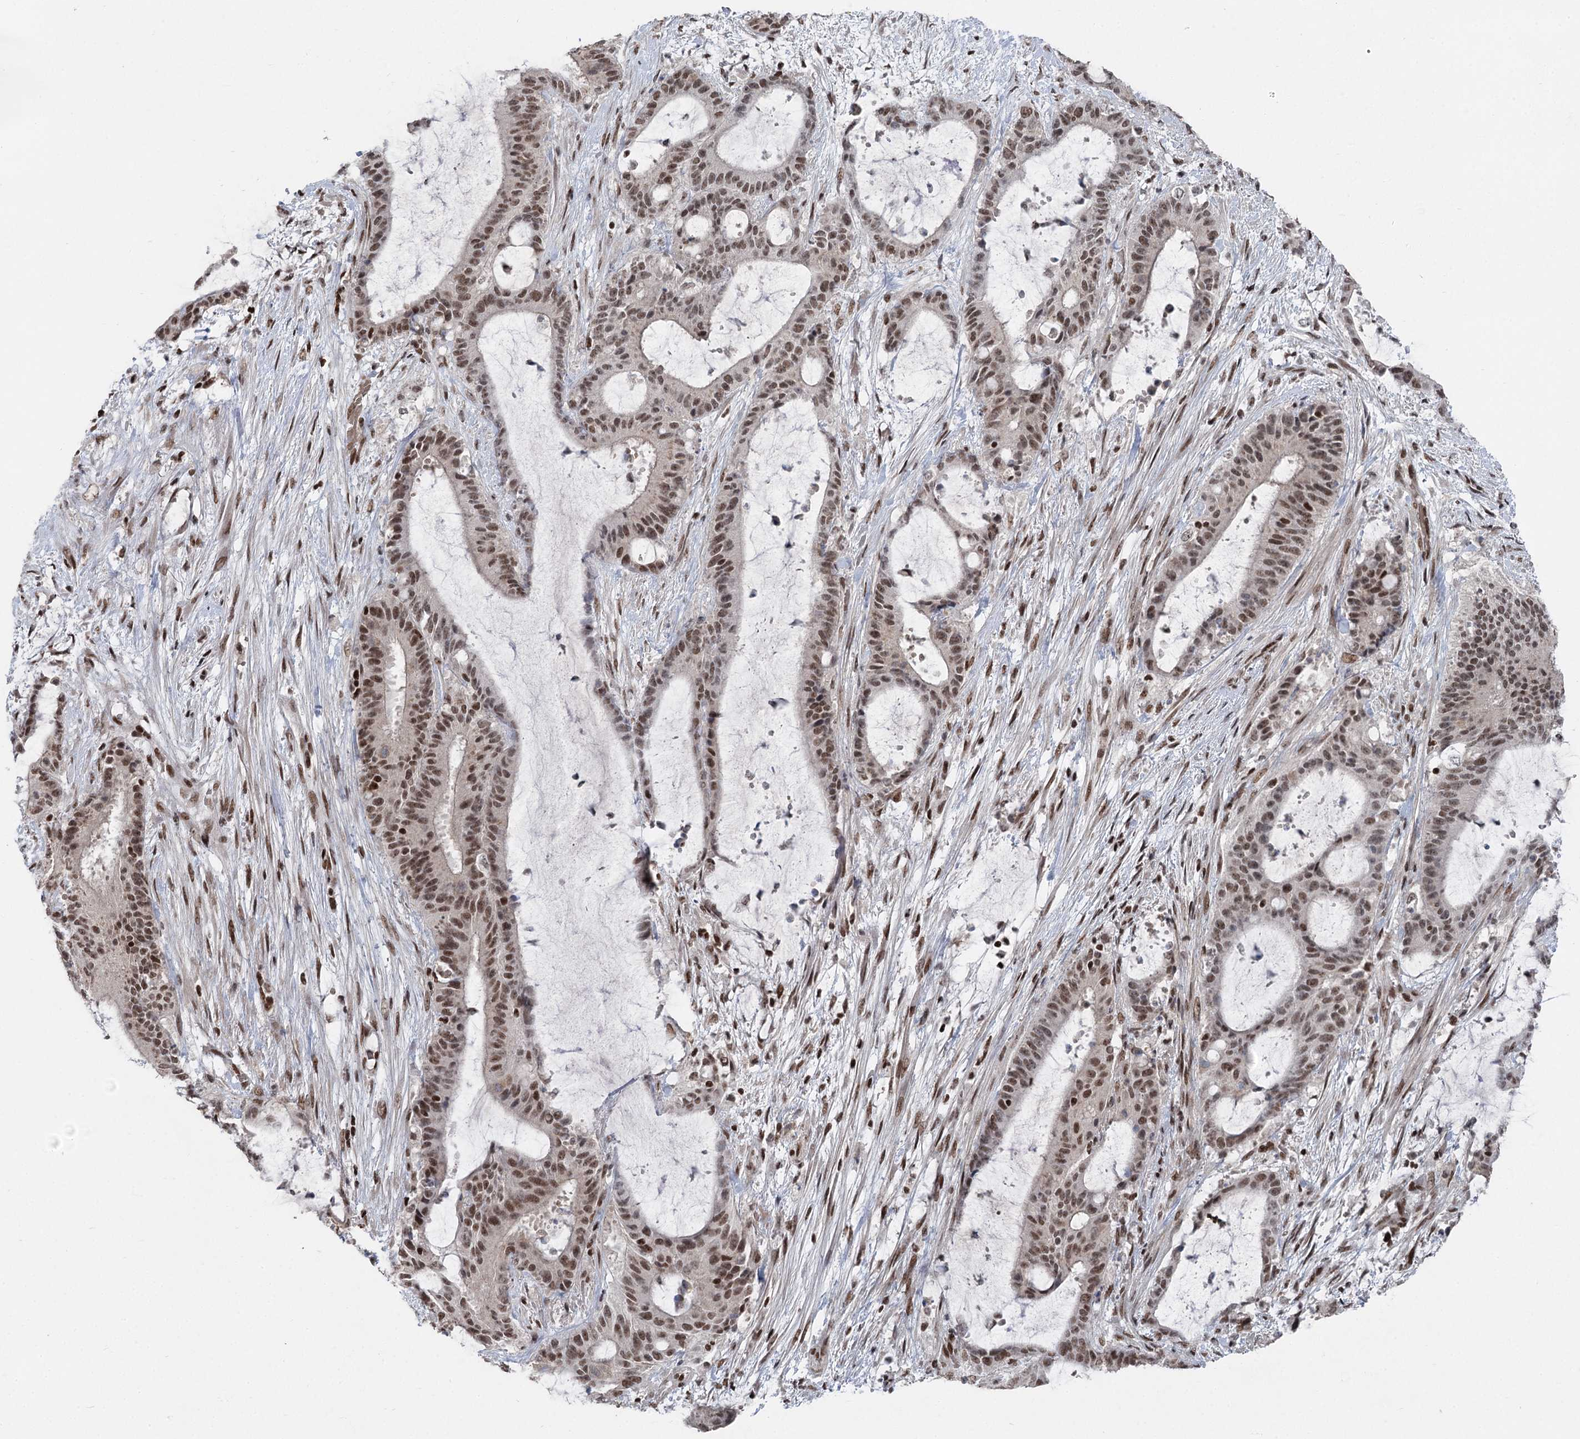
{"staining": {"intensity": "moderate", "quantity": ">75%", "location": "nuclear"}, "tissue": "liver cancer", "cell_type": "Tumor cells", "image_type": "cancer", "snomed": [{"axis": "morphology", "description": "Normal tissue, NOS"}, {"axis": "morphology", "description": "Cholangiocarcinoma"}, {"axis": "topography", "description": "Liver"}, {"axis": "topography", "description": "Peripheral nerve tissue"}], "caption": "IHC image of cholangiocarcinoma (liver) stained for a protein (brown), which reveals medium levels of moderate nuclear expression in approximately >75% of tumor cells.", "gene": "CGGBP1", "patient": {"sex": "female", "age": 73}}